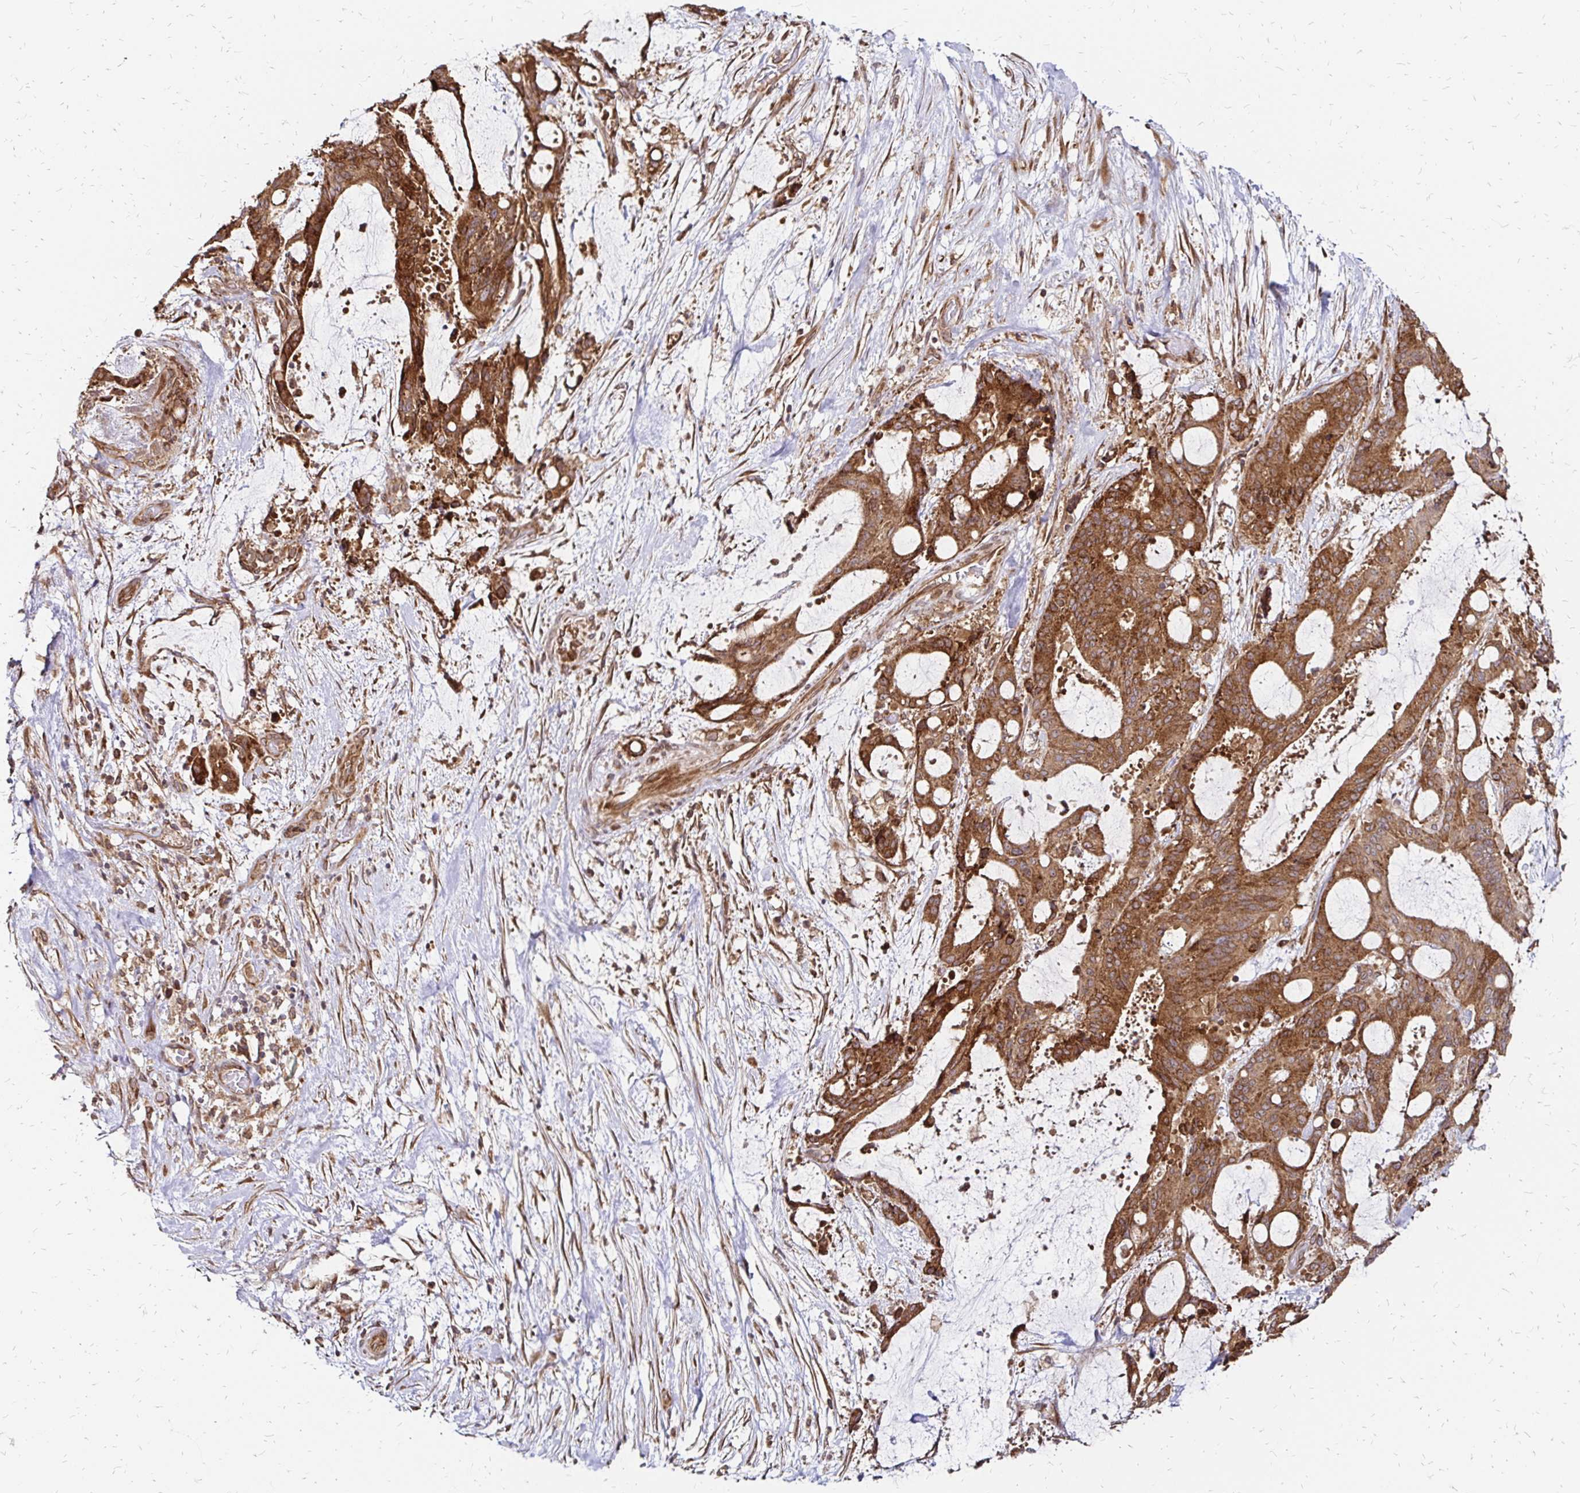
{"staining": {"intensity": "moderate", "quantity": ">75%", "location": "cytoplasmic/membranous"}, "tissue": "liver cancer", "cell_type": "Tumor cells", "image_type": "cancer", "snomed": [{"axis": "morphology", "description": "Normal tissue, NOS"}, {"axis": "morphology", "description": "Cholangiocarcinoma"}, {"axis": "topography", "description": "Liver"}, {"axis": "topography", "description": "Peripheral nerve tissue"}], "caption": "Cholangiocarcinoma (liver) stained with DAB IHC reveals medium levels of moderate cytoplasmic/membranous staining in approximately >75% of tumor cells.", "gene": "ZW10", "patient": {"sex": "female", "age": 73}}